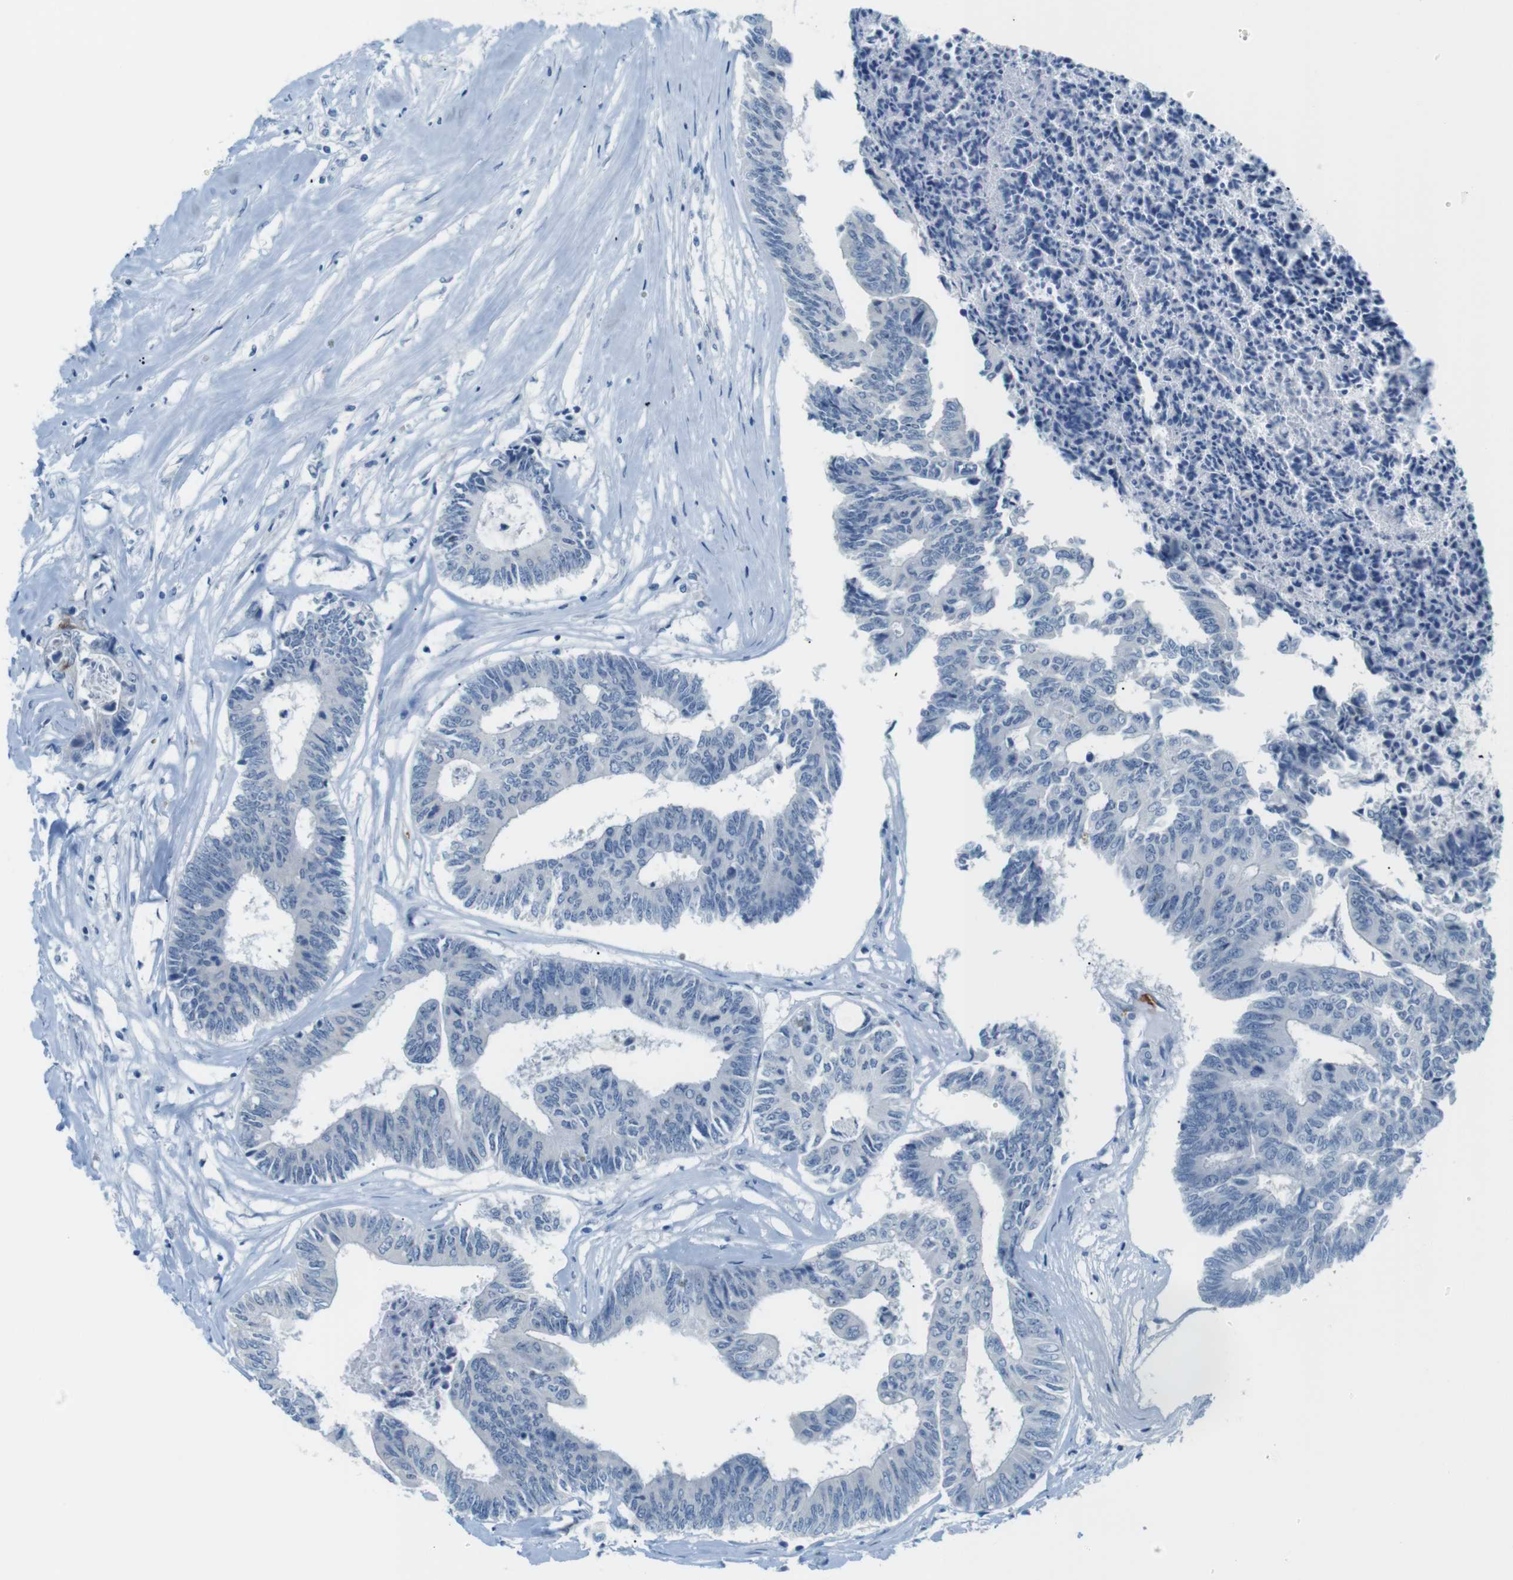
{"staining": {"intensity": "negative", "quantity": "none", "location": "none"}, "tissue": "colorectal cancer", "cell_type": "Tumor cells", "image_type": "cancer", "snomed": [{"axis": "morphology", "description": "Adenocarcinoma, NOS"}, {"axis": "topography", "description": "Rectum"}], "caption": "IHC photomicrograph of colorectal cancer (adenocarcinoma) stained for a protein (brown), which shows no expression in tumor cells.", "gene": "MCEMP1", "patient": {"sex": "male", "age": 63}}